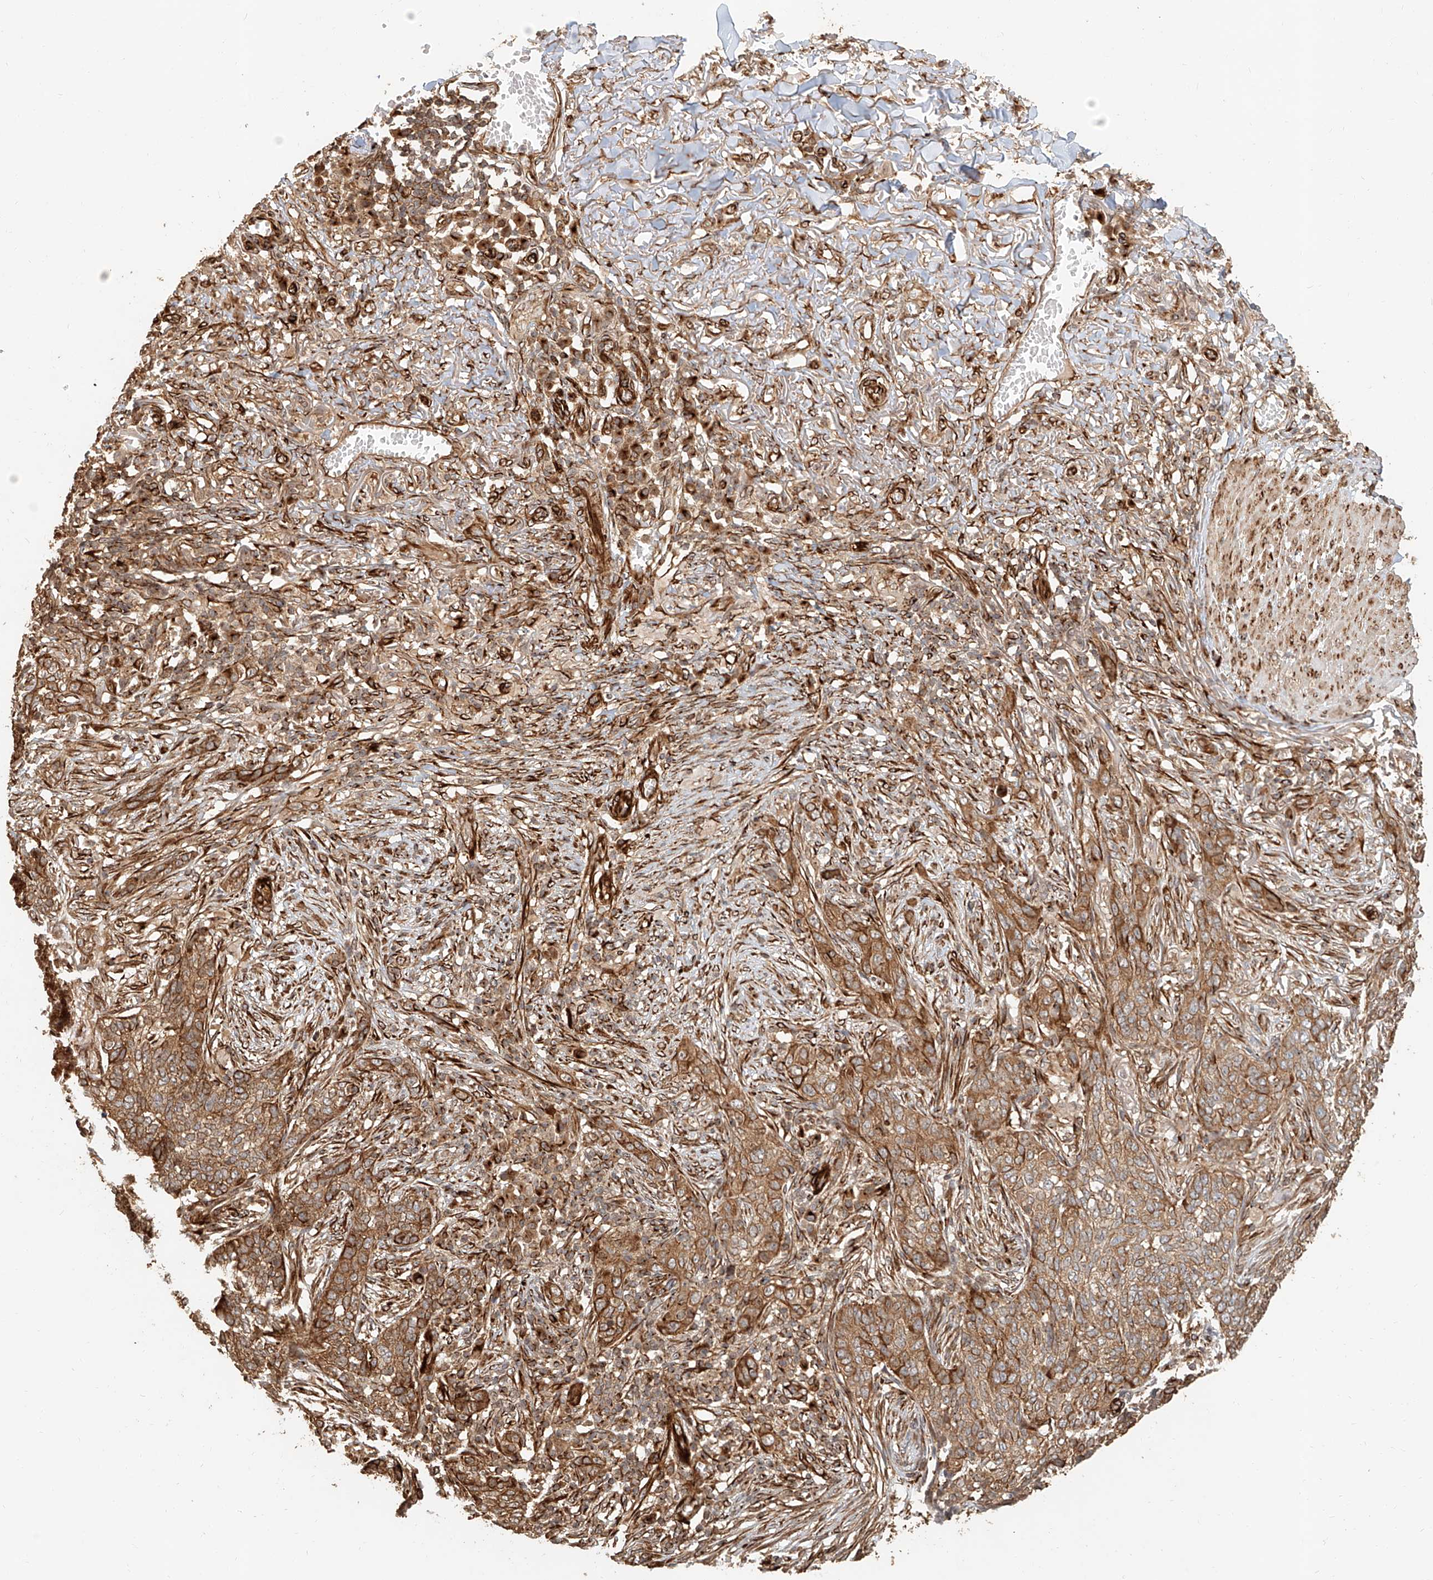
{"staining": {"intensity": "strong", "quantity": ">75%", "location": "cytoplasmic/membranous"}, "tissue": "skin cancer", "cell_type": "Tumor cells", "image_type": "cancer", "snomed": [{"axis": "morphology", "description": "Basal cell carcinoma"}, {"axis": "topography", "description": "Skin"}], "caption": "This is an image of immunohistochemistry (IHC) staining of skin basal cell carcinoma, which shows strong positivity in the cytoplasmic/membranous of tumor cells.", "gene": "NAP1L1", "patient": {"sex": "male", "age": 85}}